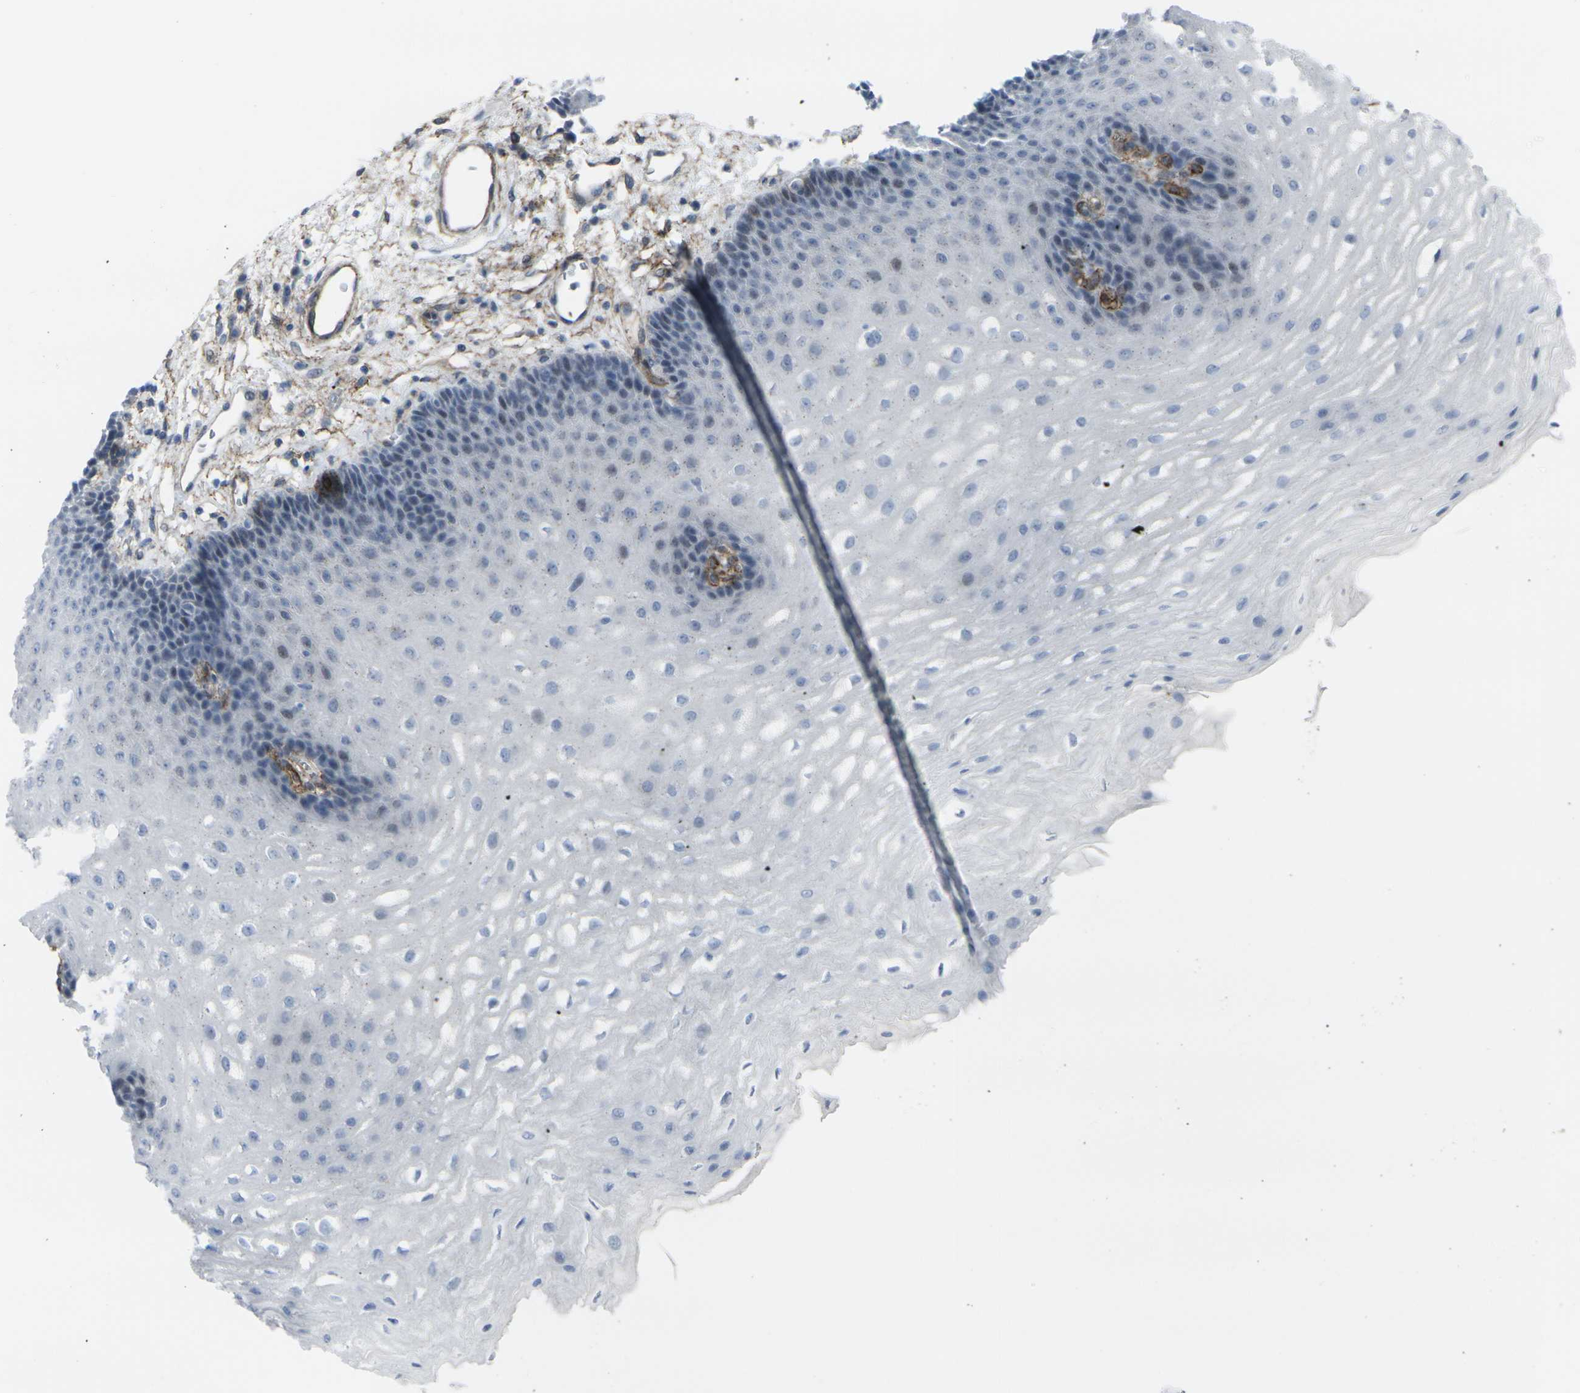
{"staining": {"intensity": "negative", "quantity": "none", "location": "none"}, "tissue": "esophagus", "cell_type": "Squamous epithelial cells", "image_type": "normal", "snomed": [{"axis": "morphology", "description": "Normal tissue, NOS"}, {"axis": "topography", "description": "Esophagus"}], "caption": "Immunohistochemistry (IHC) image of normal esophagus: esophagus stained with DAB exhibits no significant protein staining in squamous epithelial cells.", "gene": "CDH11", "patient": {"sex": "male", "age": 54}}